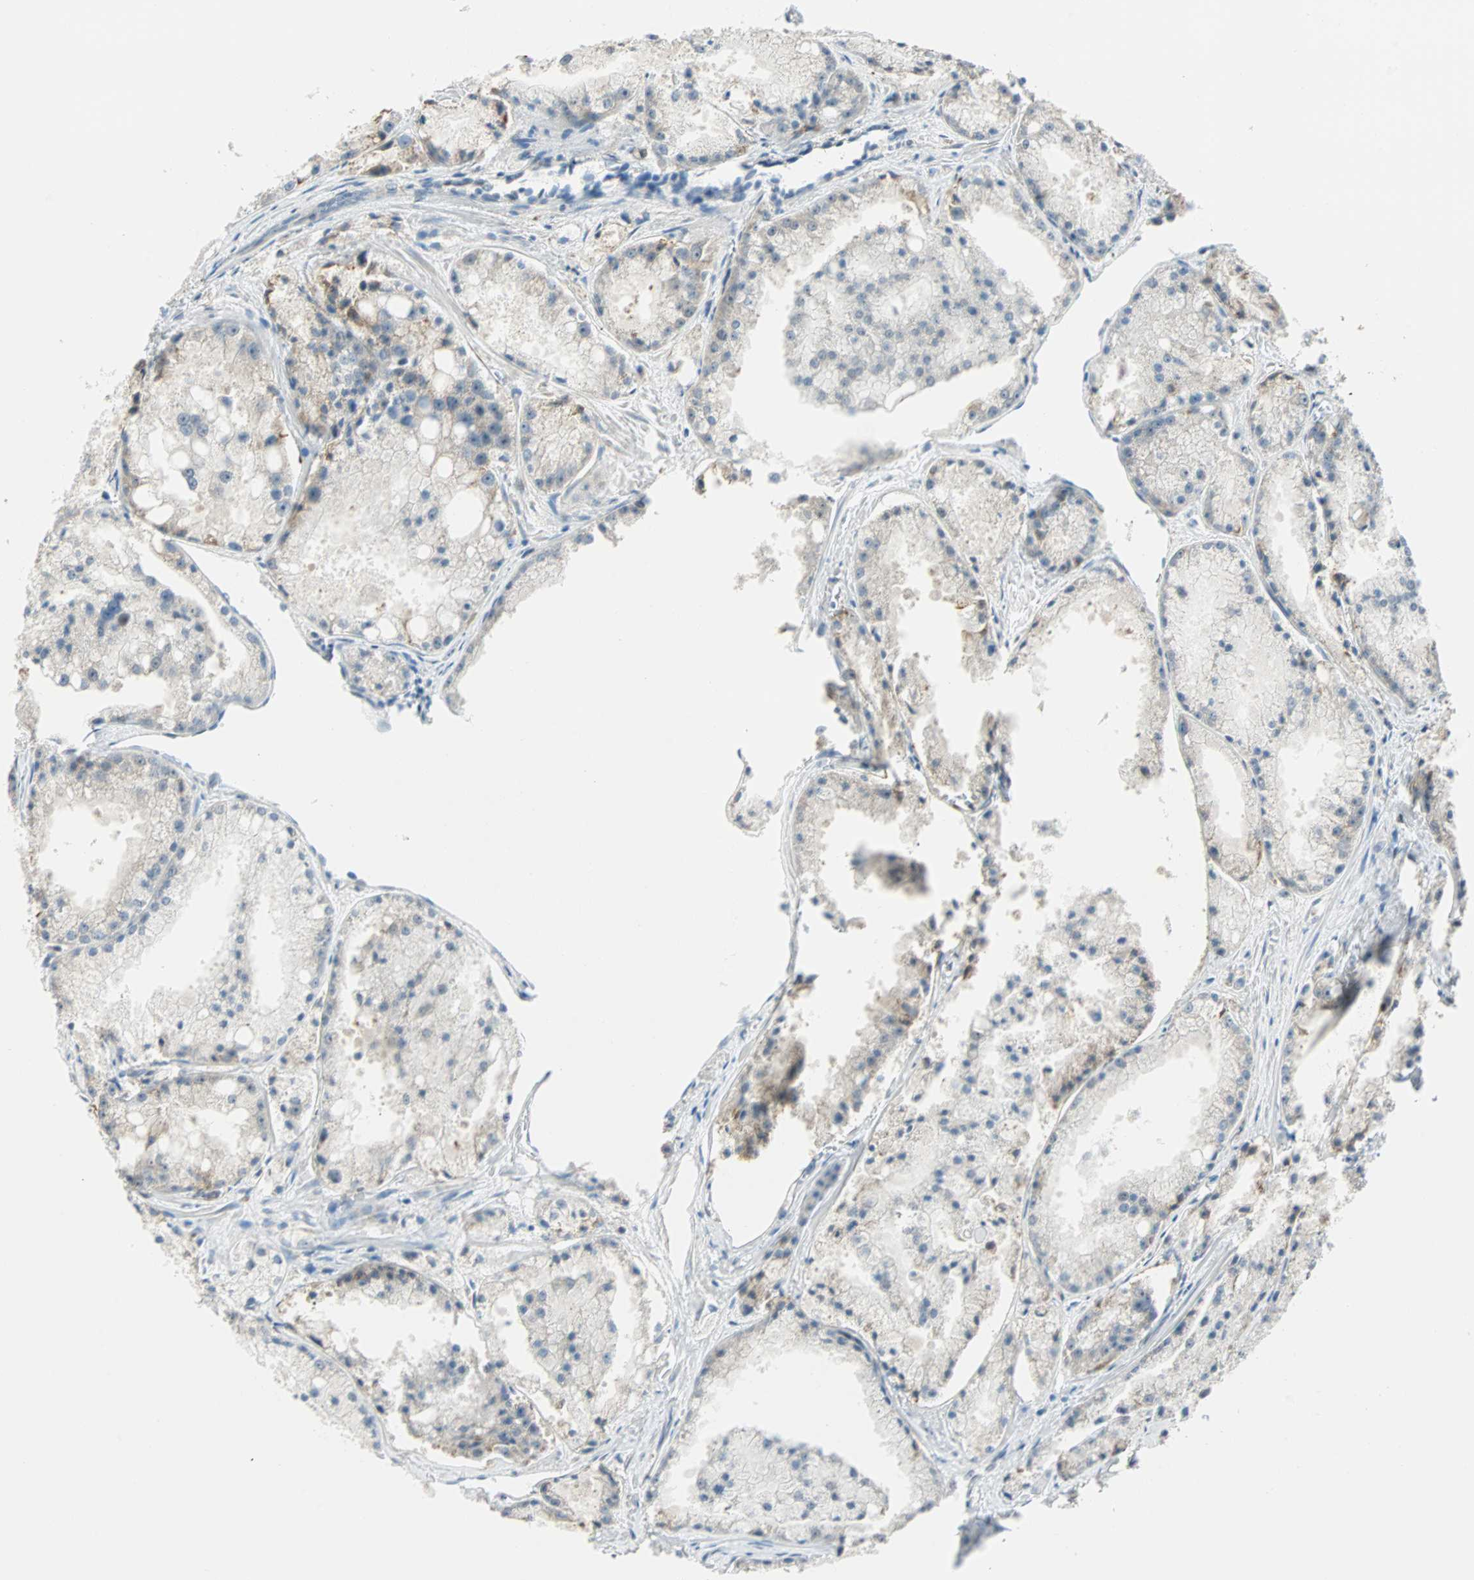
{"staining": {"intensity": "negative", "quantity": "none", "location": "none"}, "tissue": "prostate cancer", "cell_type": "Tumor cells", "image_type": "cancer", "snomed": [{"axis": "morphology", "description": "Adenocarcinoma, Low grade"}, {"axis": "topography", "description": "Prostate"}], "caption": "Tumor cells are negative for brown protein staining in prostate cancer (low-grade adenocarcinoma).", "gene": "MSX2", "patient": {"sex": "male", "age": 64}}